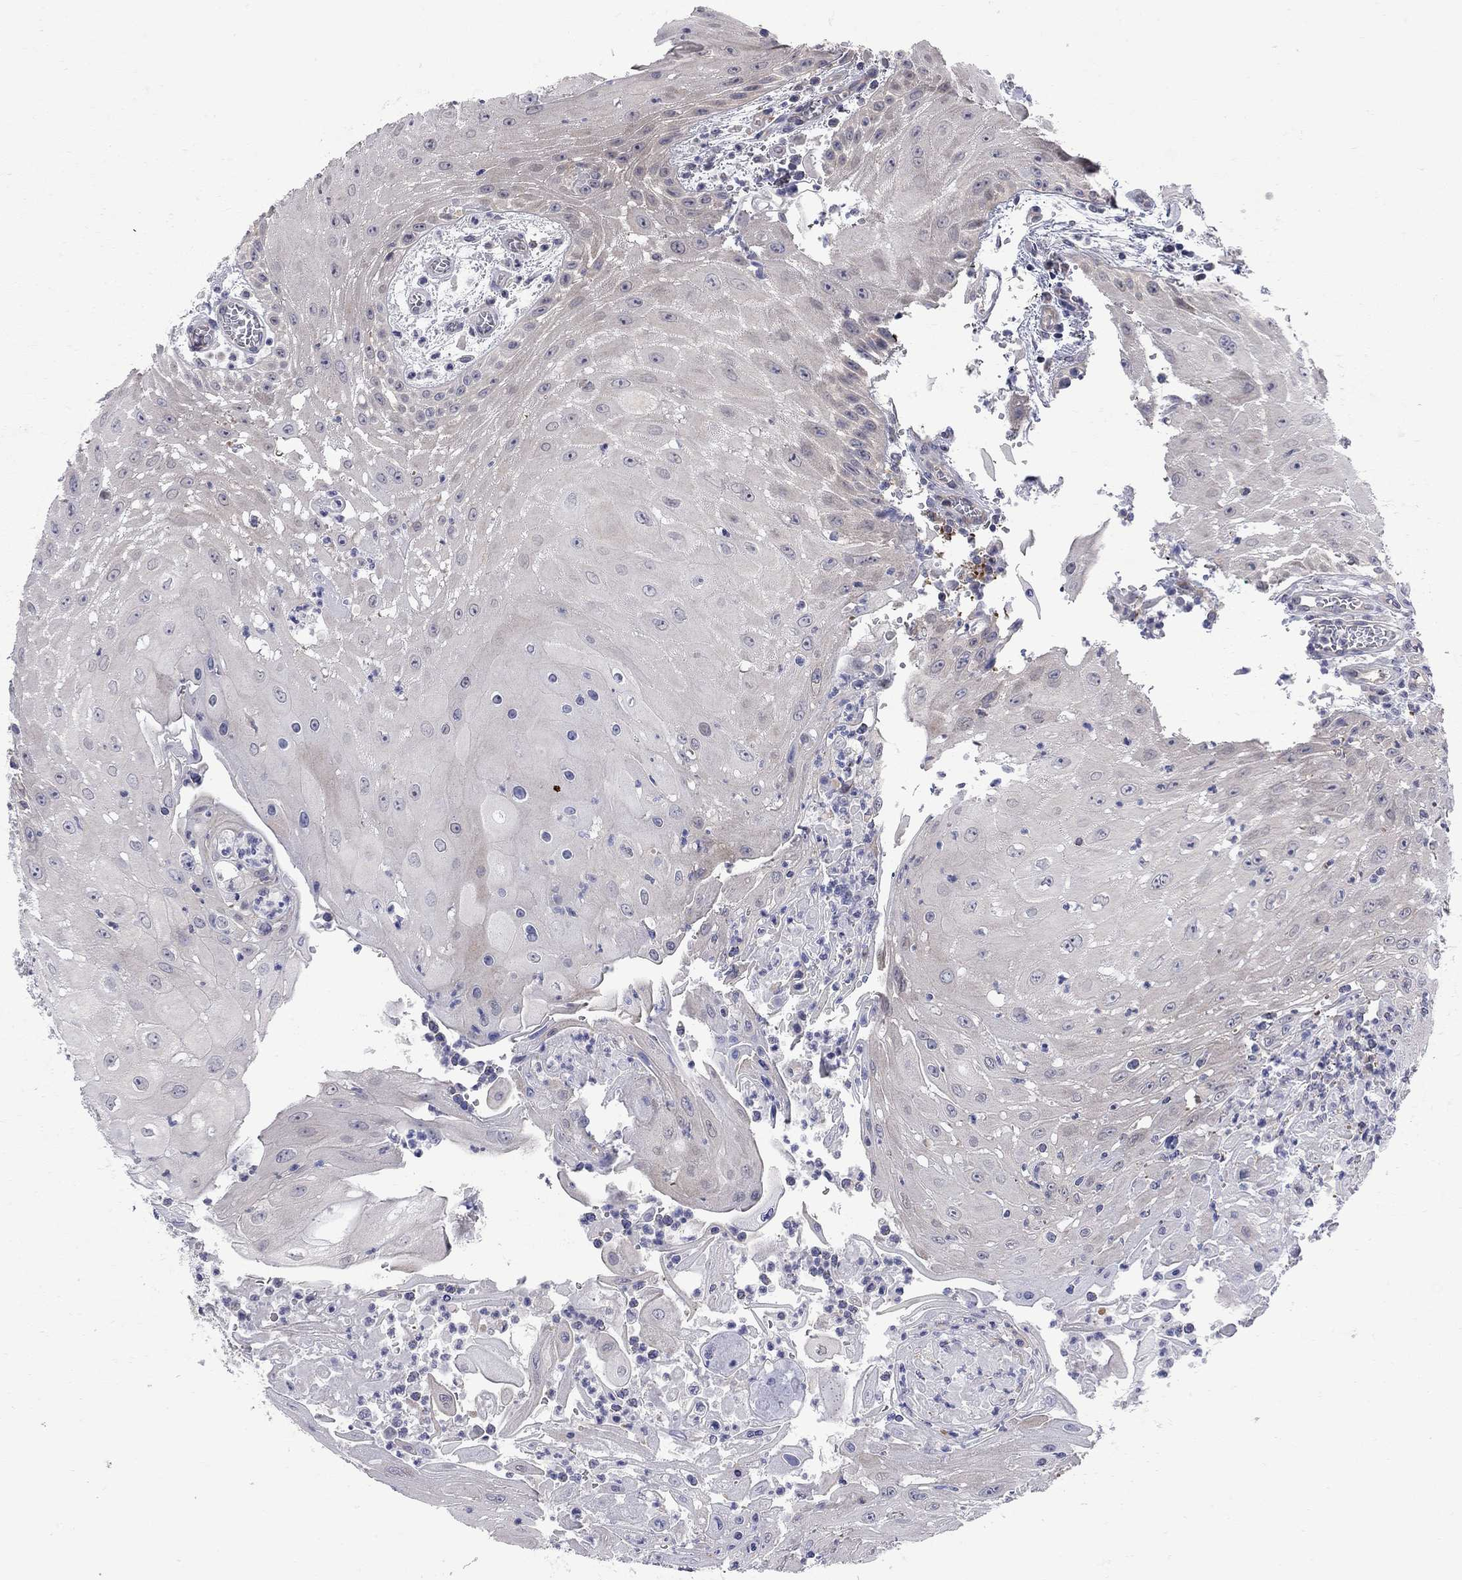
{"staining": {"intensity": "negative", "quantity": "none", "location": "none"}, "tissue": "head and neck cancer", "cell_type": "Tumor cells", "image_type": "cancer", "snomed": [{"axis": "morphology", "description": "Squamous cell carcinoma, NOS"}, {"axis": "topography", "description": "Oral tissue"}, {"axis": "topography", "description": "Head-Neck"}], "caption": "Human head and neck cancer stained for a protein using IHC displays no staining in tumor cells.", "gene": "GALNT8", "patient": {"sex": "male", "age": 58}}